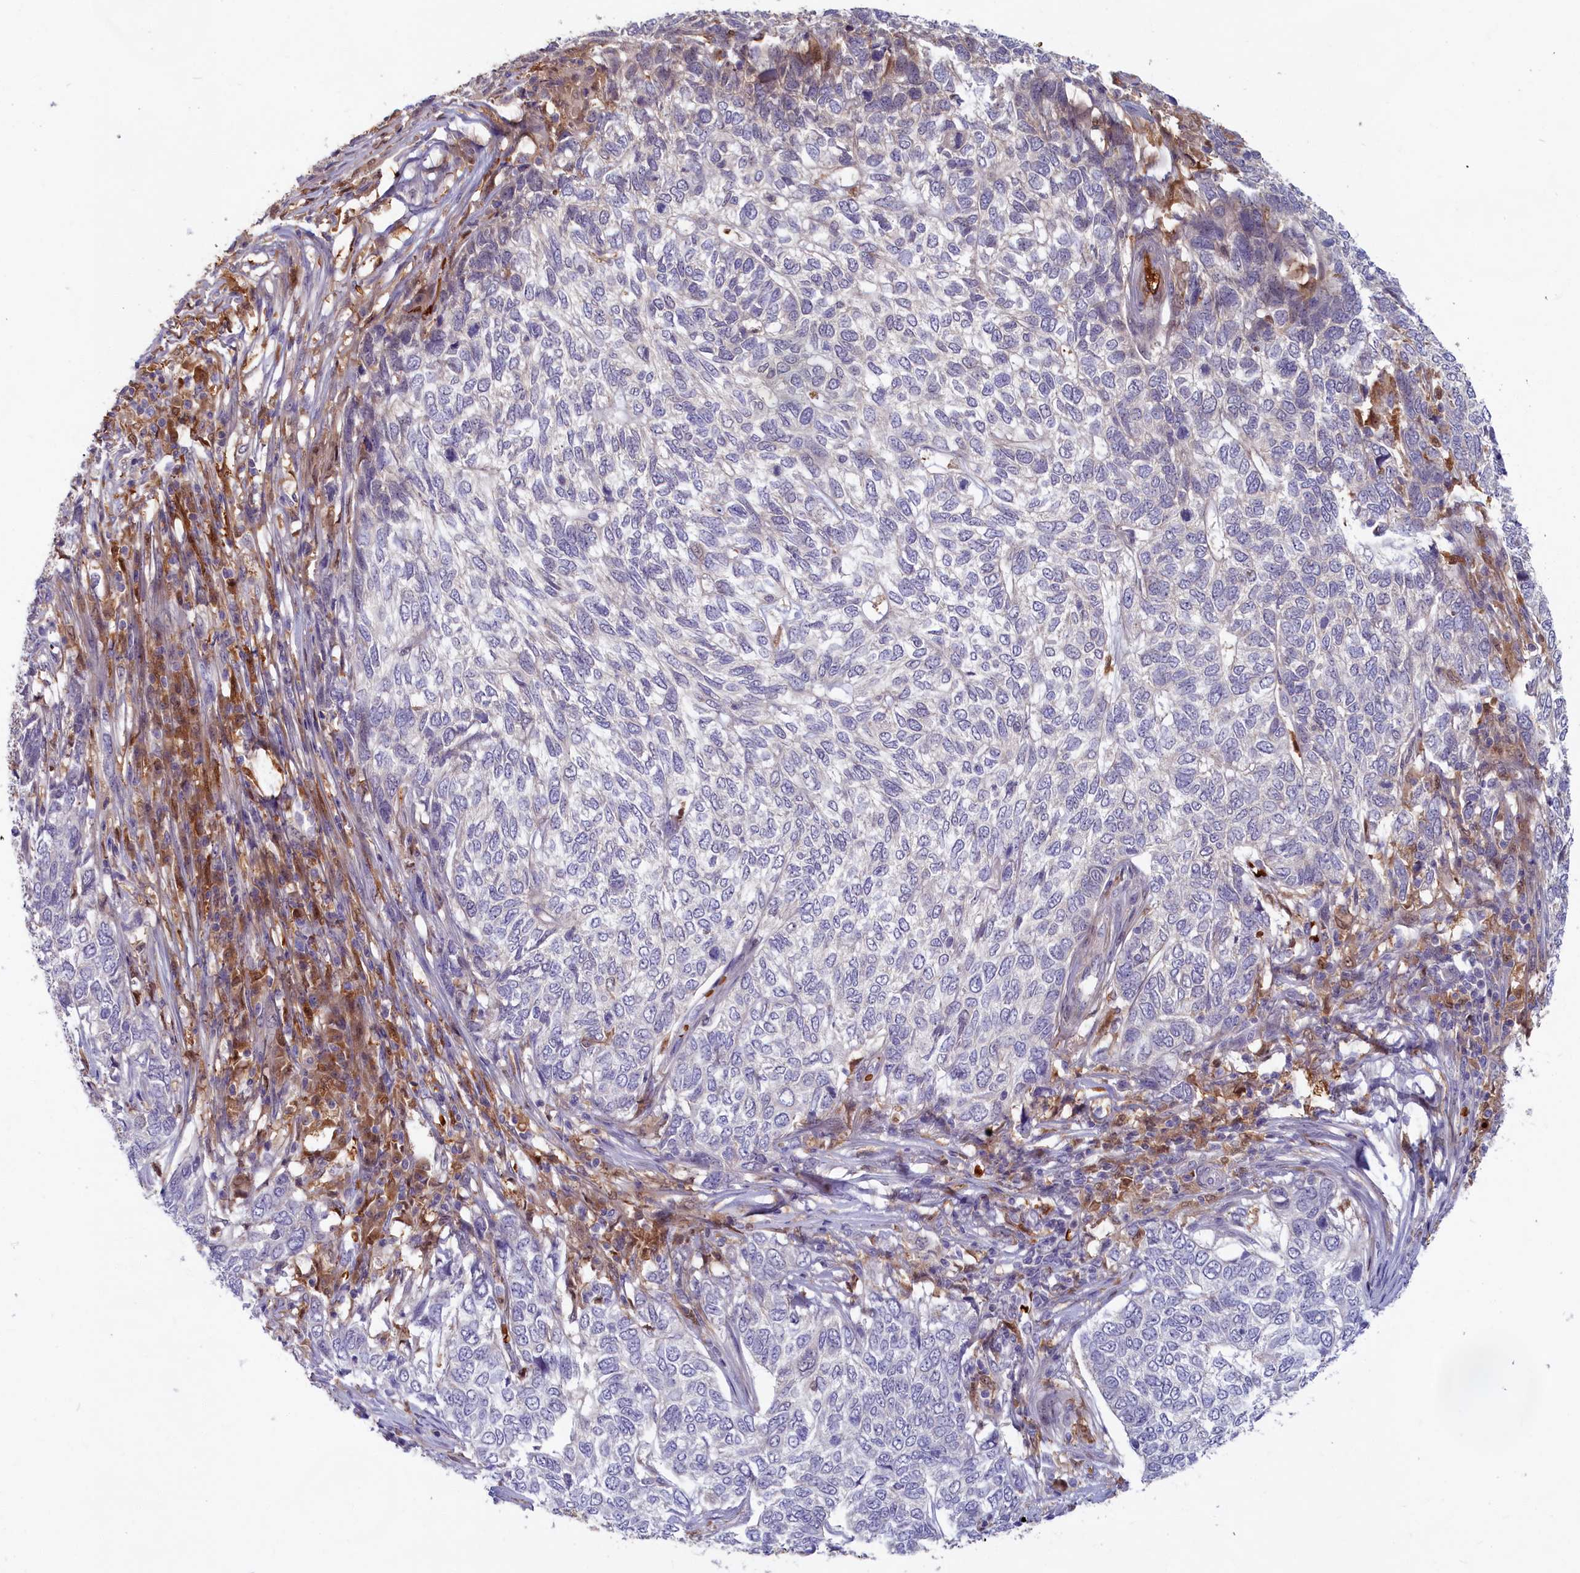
{"staining": {"intensity": "negative", "quantity": "none", "location": "none"}, "tissue": "skin cancer", "cell_type": "Tumor cells", "image_type": "cancer", "snomed": [{"axis": "morphology", "description": "Basal cell carcinoma"}, {"axis": "topography", "description": "Skin"}], "caption": "The IHC photomicrograph has no significant positivity in tumor cells of skin cancer (basal cell carcinoma) tissue. (DAB IHC visualized using brightfield microscopy, high magnification).", "gene": "BLVRB", "patient": {"sex": "female", "age": 65}}